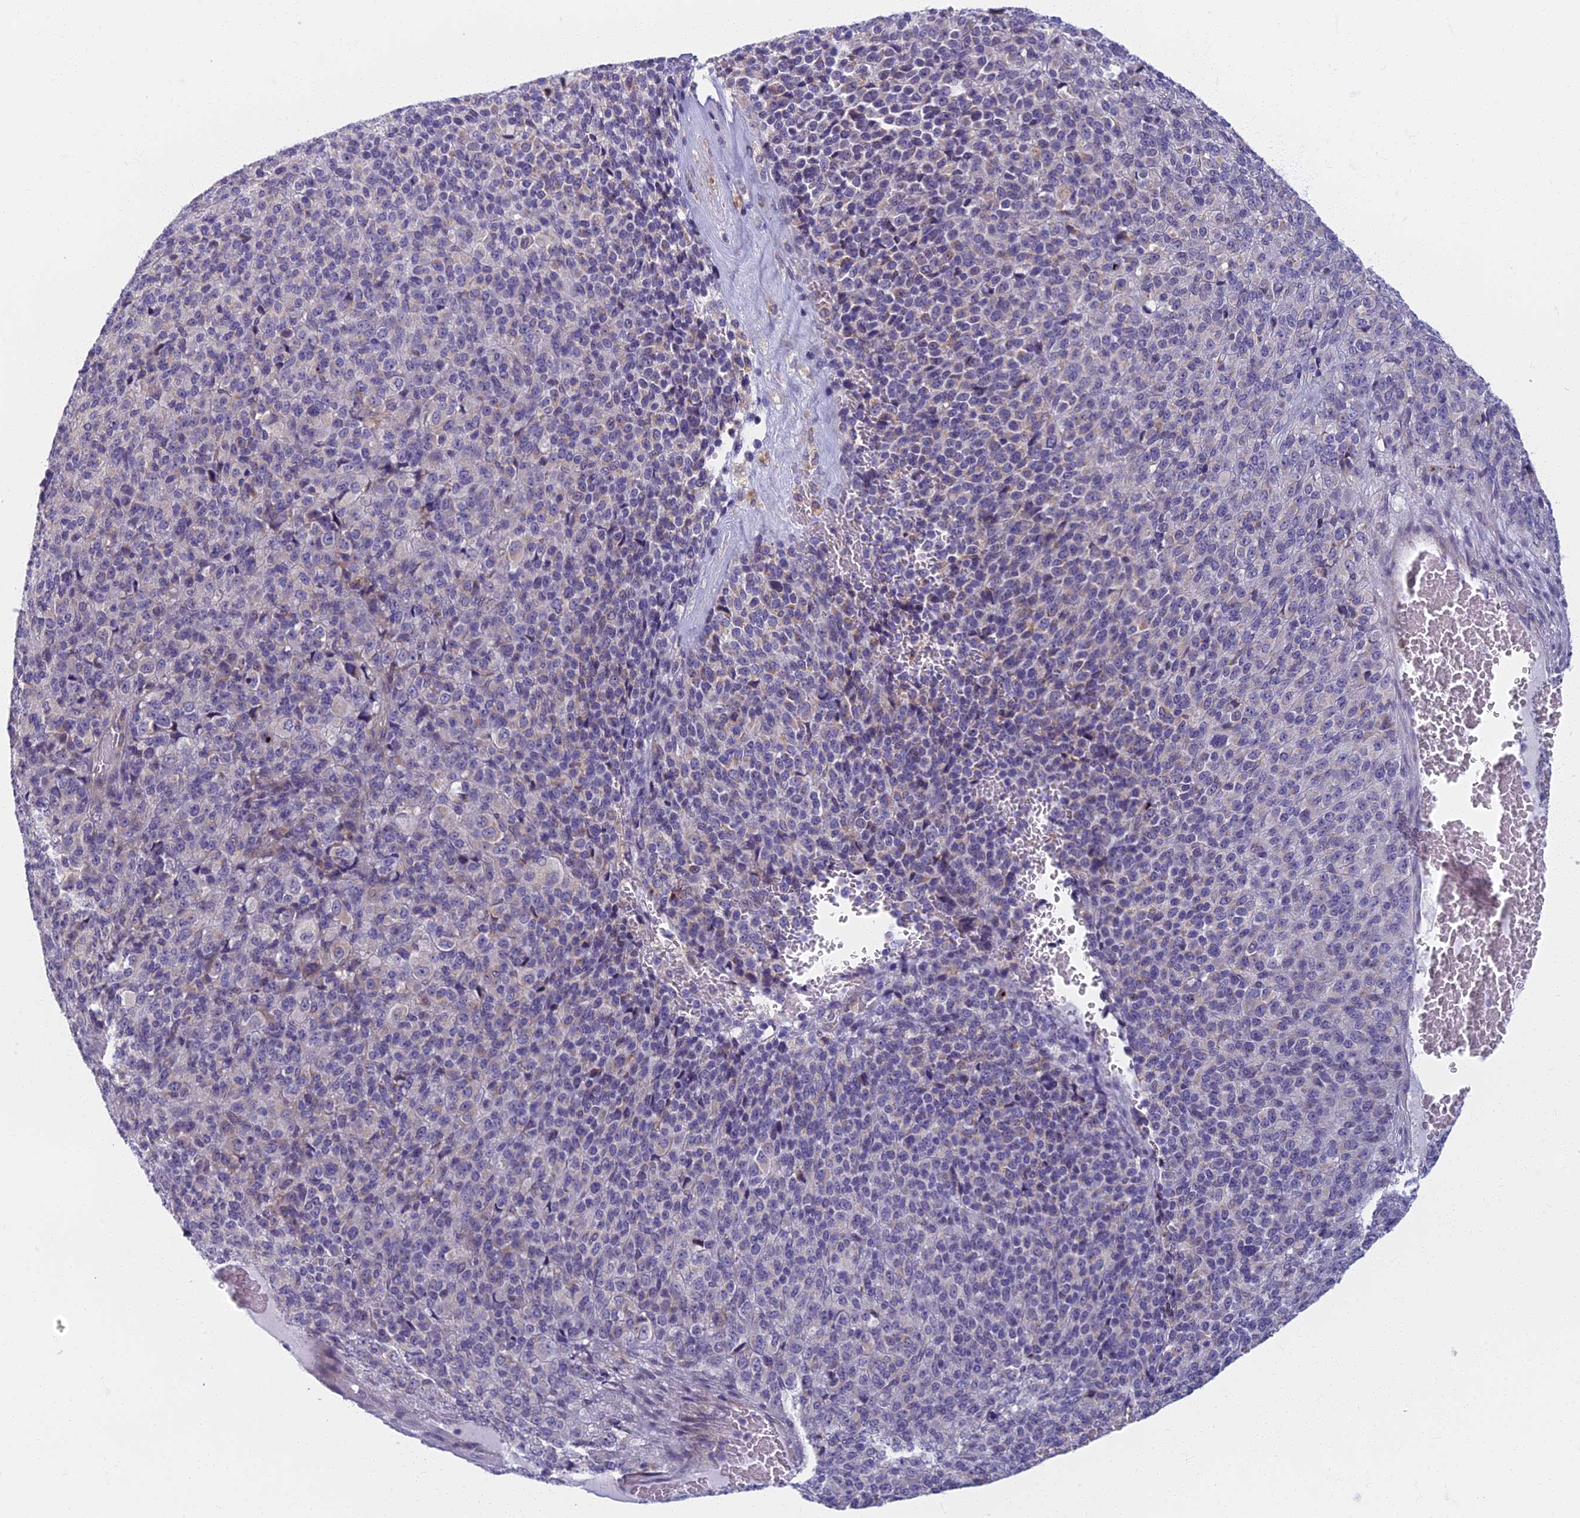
{"staining": {"intensity": "negative", "quantity": "none", "location": "none"}, "tissue": "melanoma", "cell_type": "Tumor cells", "image_type": "cancer", "snomed": [{"axis": "morphology", "description": "Malignant melanoma, Metastatic site"}, {"axis": "topography", "description": "Brain"}], "caption": "Immunohistochemical staining of human melanoma shows no significant staining in tumor cells.", "gene": "DDX51", "patient": {"sex": "female", "age": 56}}